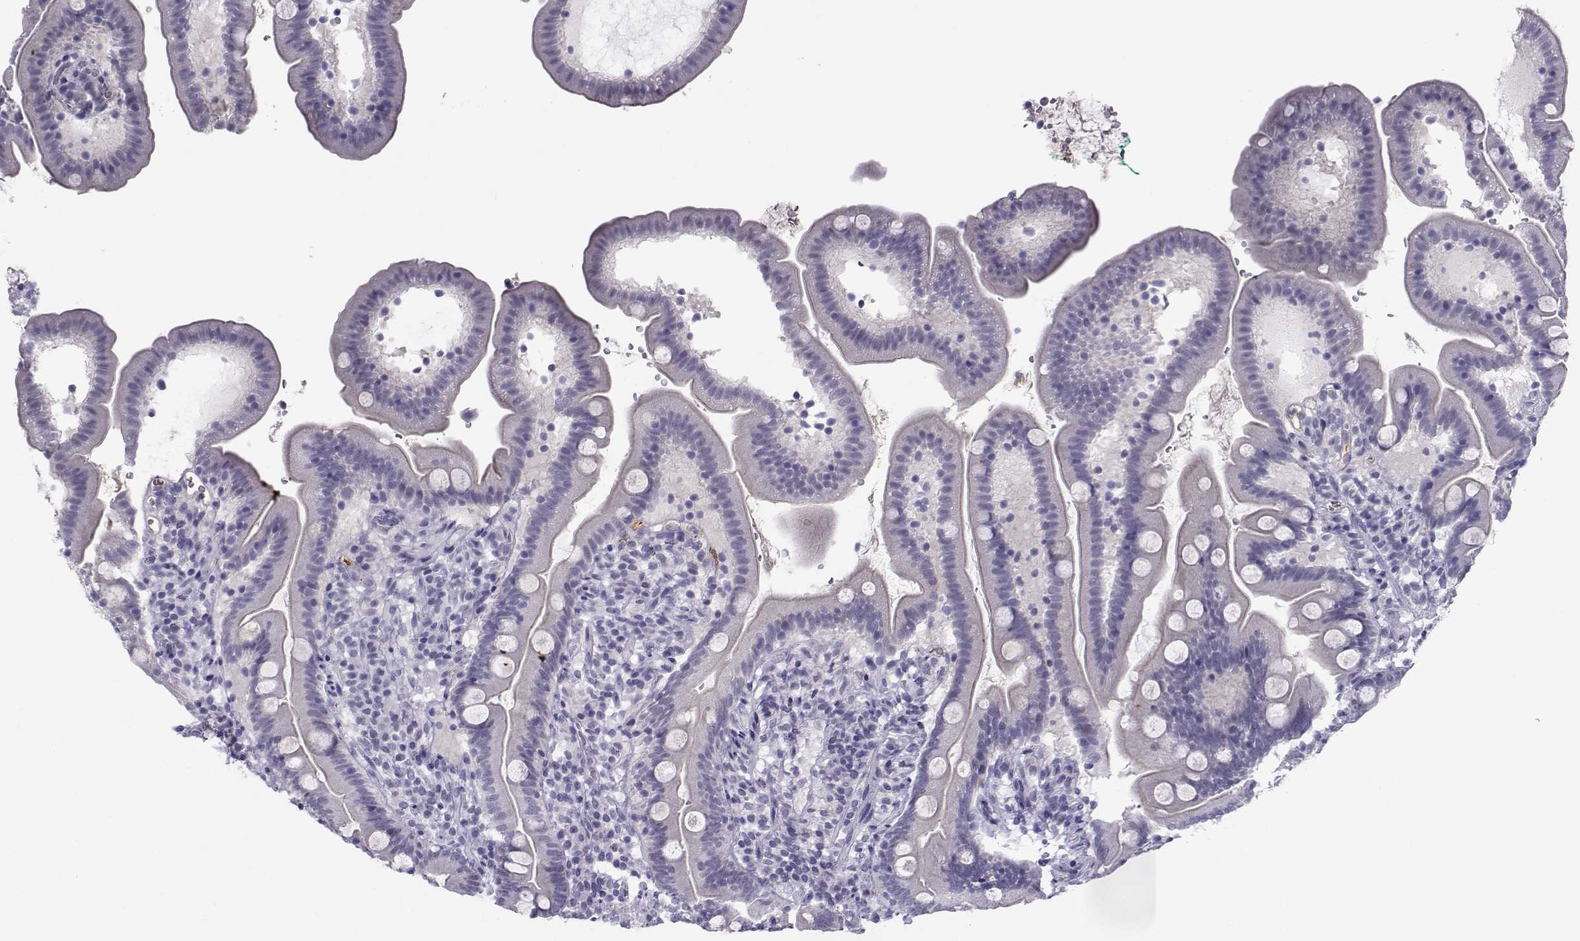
{"staining": {"intensity": "negative", "quantity": "none", "location": "none"}, "tissue": "duodenum", "cell_type": "Glandular cells", "image_type": "normal", "snomed": [{"axis": "morphology", "description": "Normal tissue, NOS"}, {"axis": "topography", "description": "Duodenum"}], "caption": "Duodenum stained for a protein using immunohistochemistry (IHC) shows no expression glandular cells.", "gene": "LHX1", "patient": {"sex": "female", "age": 67}}